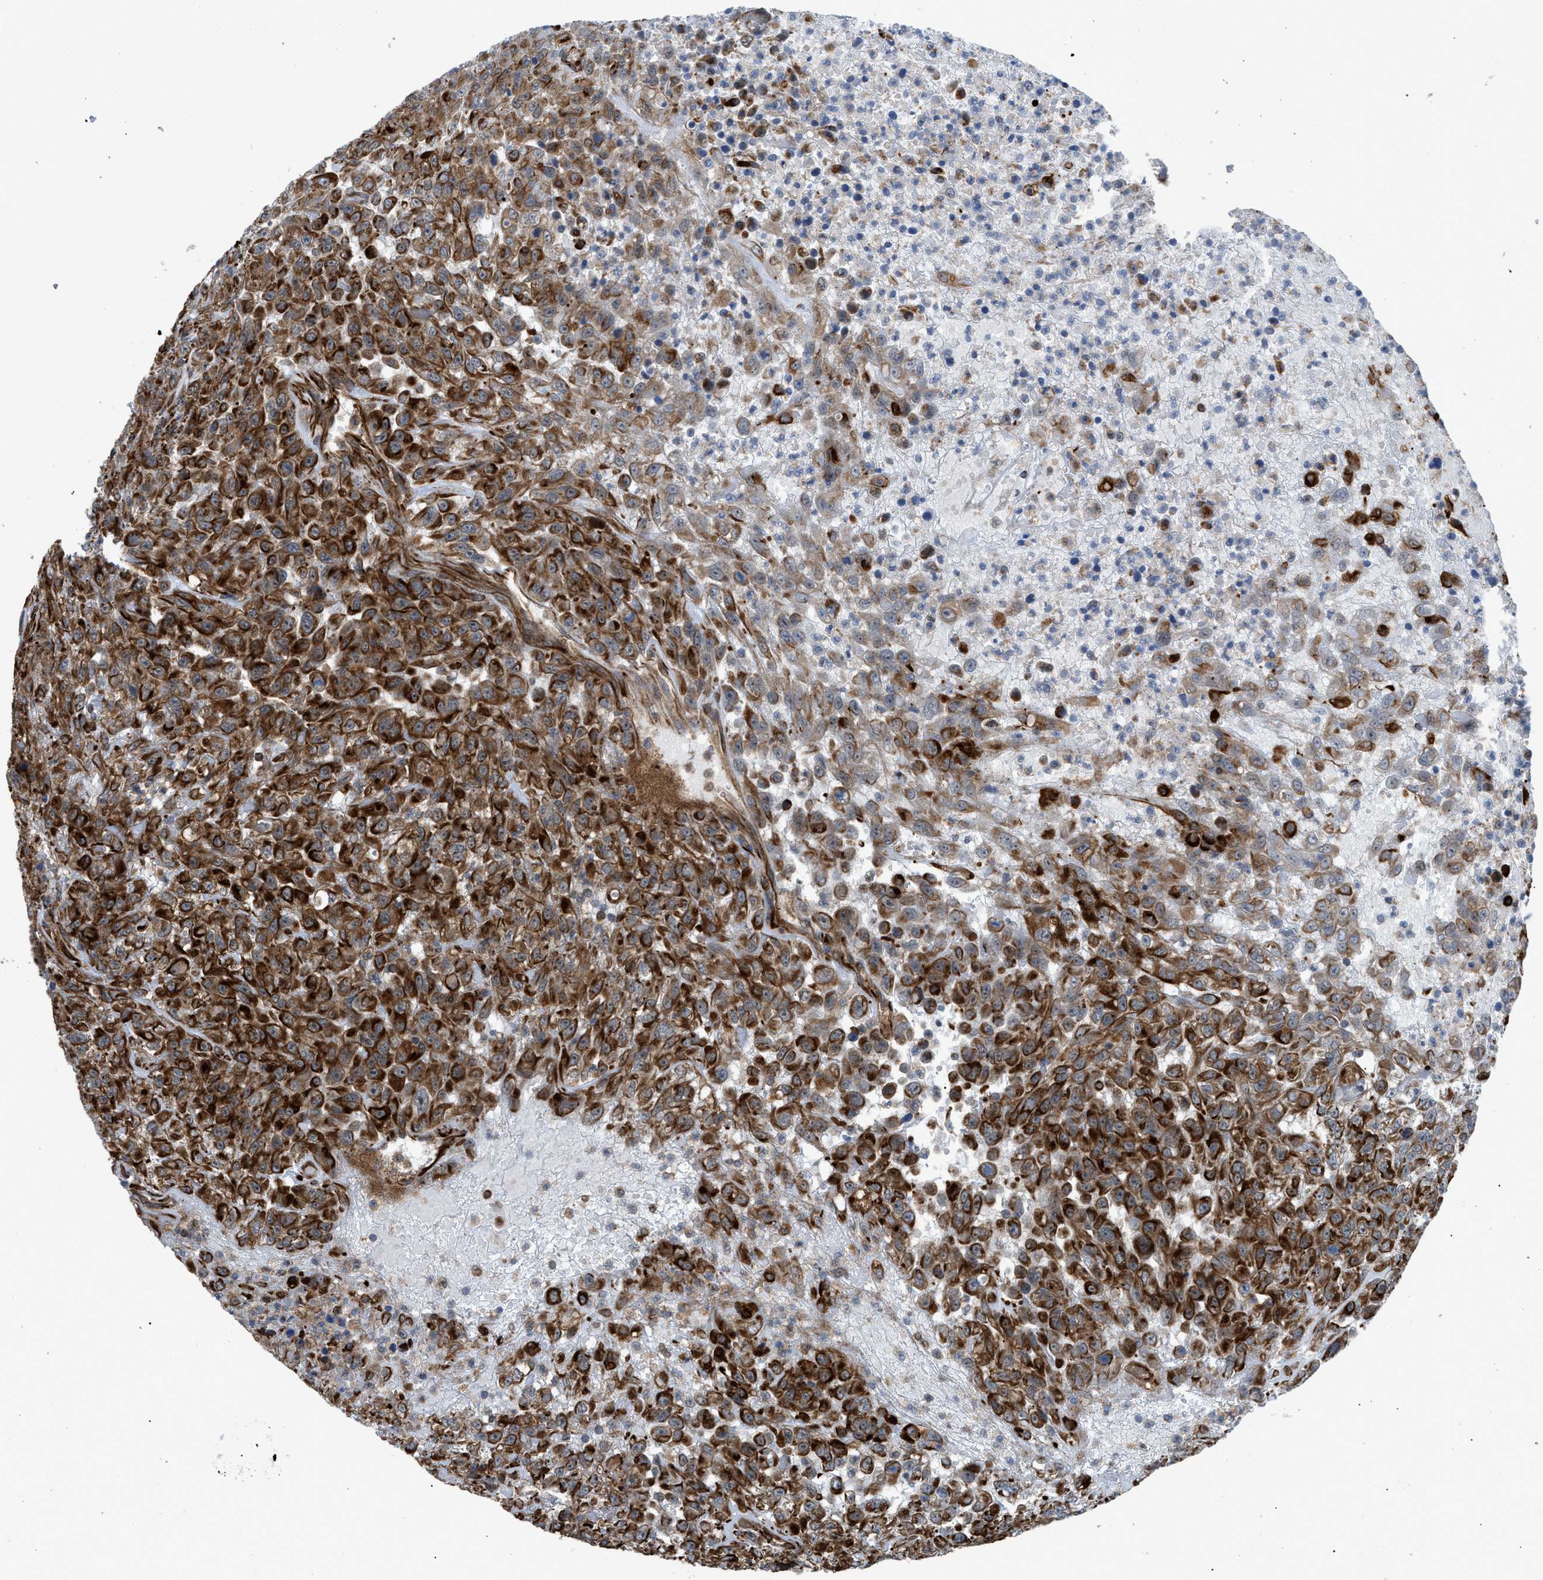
{"staining": {"intensity": "moderate", "quantity": ">75%", "location": "cytoplasmic/membranous"}, "tissue": "urothelial cancer", "cell_type": "Tumor cells", "image_type": "cancer", "snomed": [{"axis": "morphology", "description": "Urothelial carcinoma, High grade"}, {"axis": "topography", "description": "Urinary bladder"}], "caption": "Urothelial carcinoma (high-grade) was stained to show a protein in brown. There is medium levels of moderate cytoplasmic/membranous staining in about >75% of tumor cells.", "gene": "PTPRE", "patient": {"sex": "male", "age": 46}}